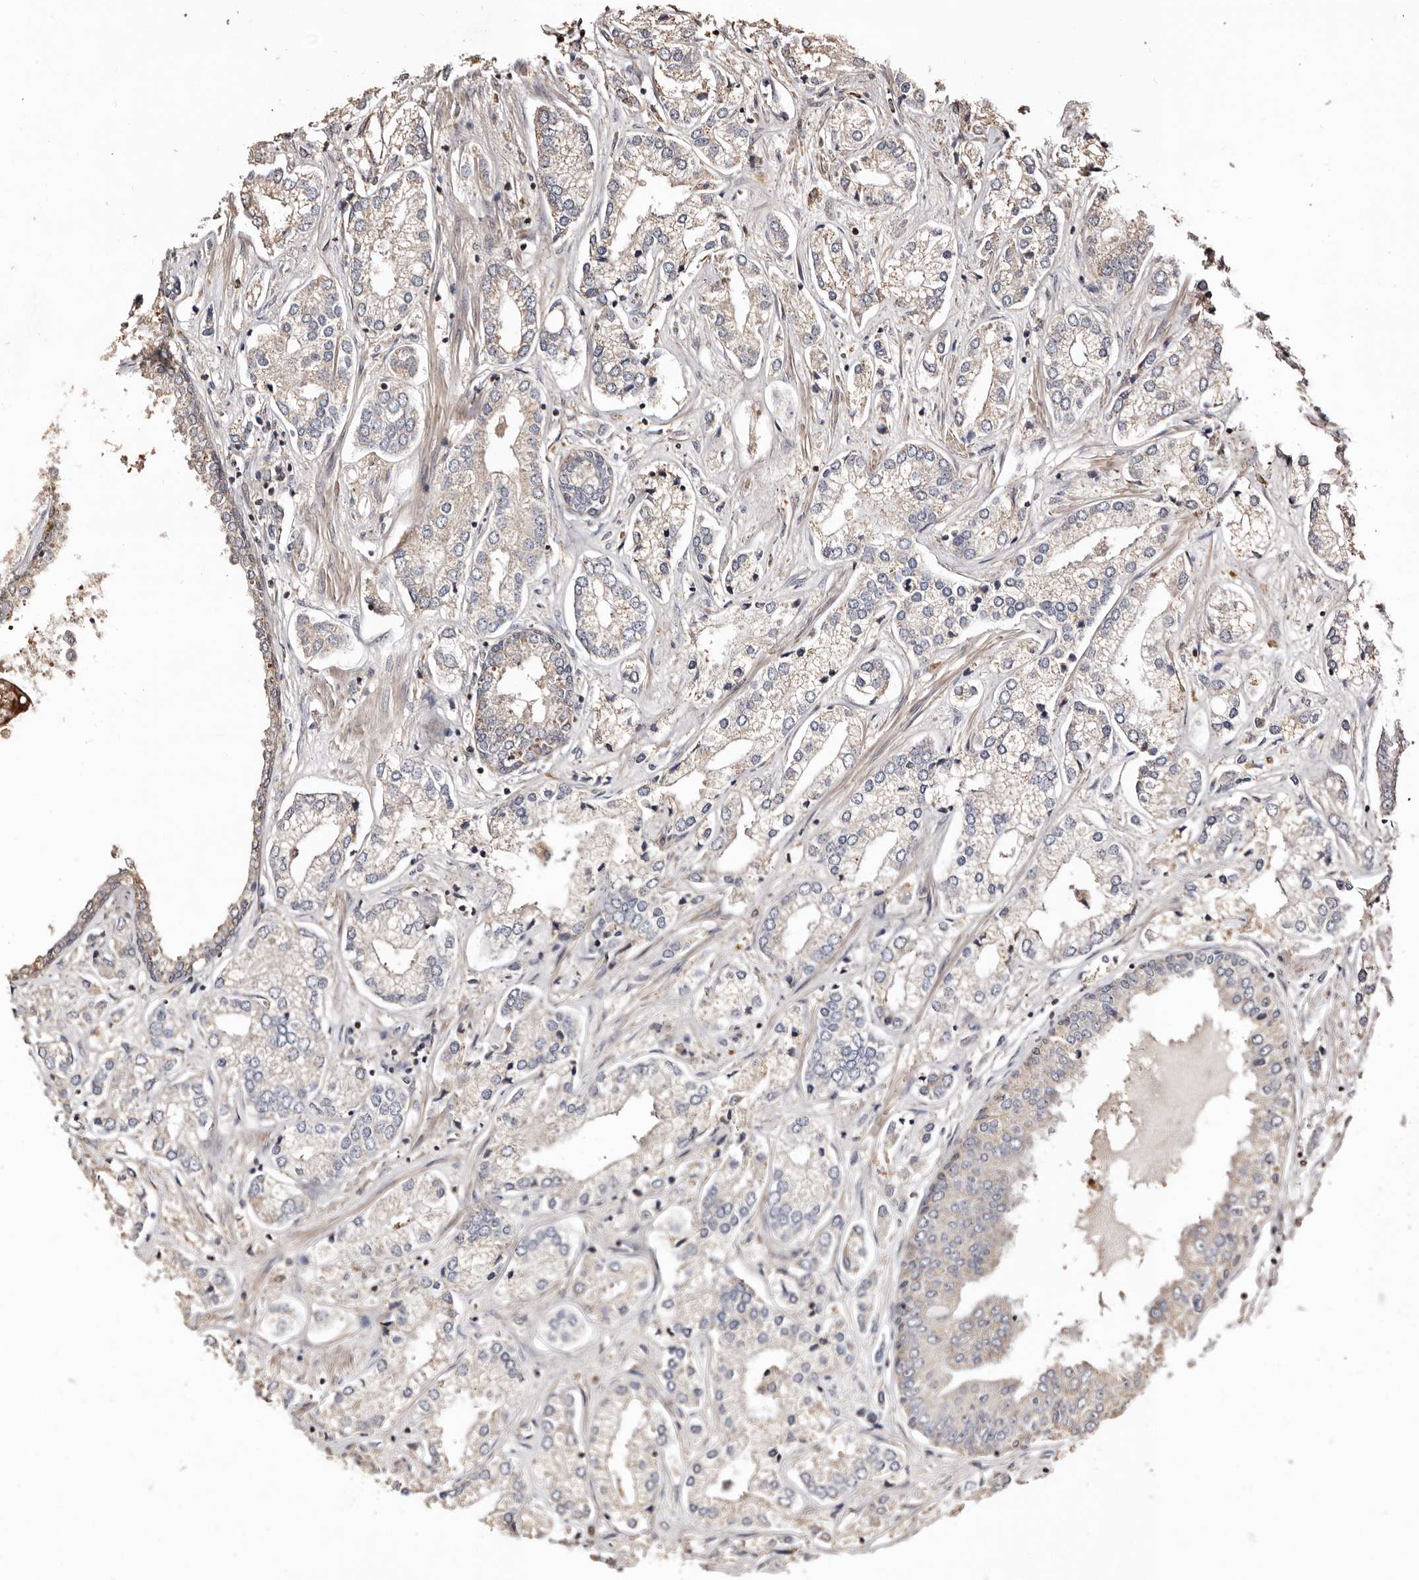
{"staining": {"intensity": "weak", "quantity": "<25%", "location": "cytoplasmic/membranous"}, "tissue": "prostate cancer", "cell_type": "Tumor cells", "image_type": "cancer", "snomed": [{"axis": "morphology", "description": "Adenocarcinoma, High grade"}, {"axis": "topography", "description": "Prostate"}], "caption": "Tumor cells are negative for protein expression in human high-grade adenocarcinoma (prostate). (DAB (3,3'-diaminobenzidine) IHC with hematoxylin counter stain).", "gene": "MACC1", "patient": {"sex": "male", "age": 66}}